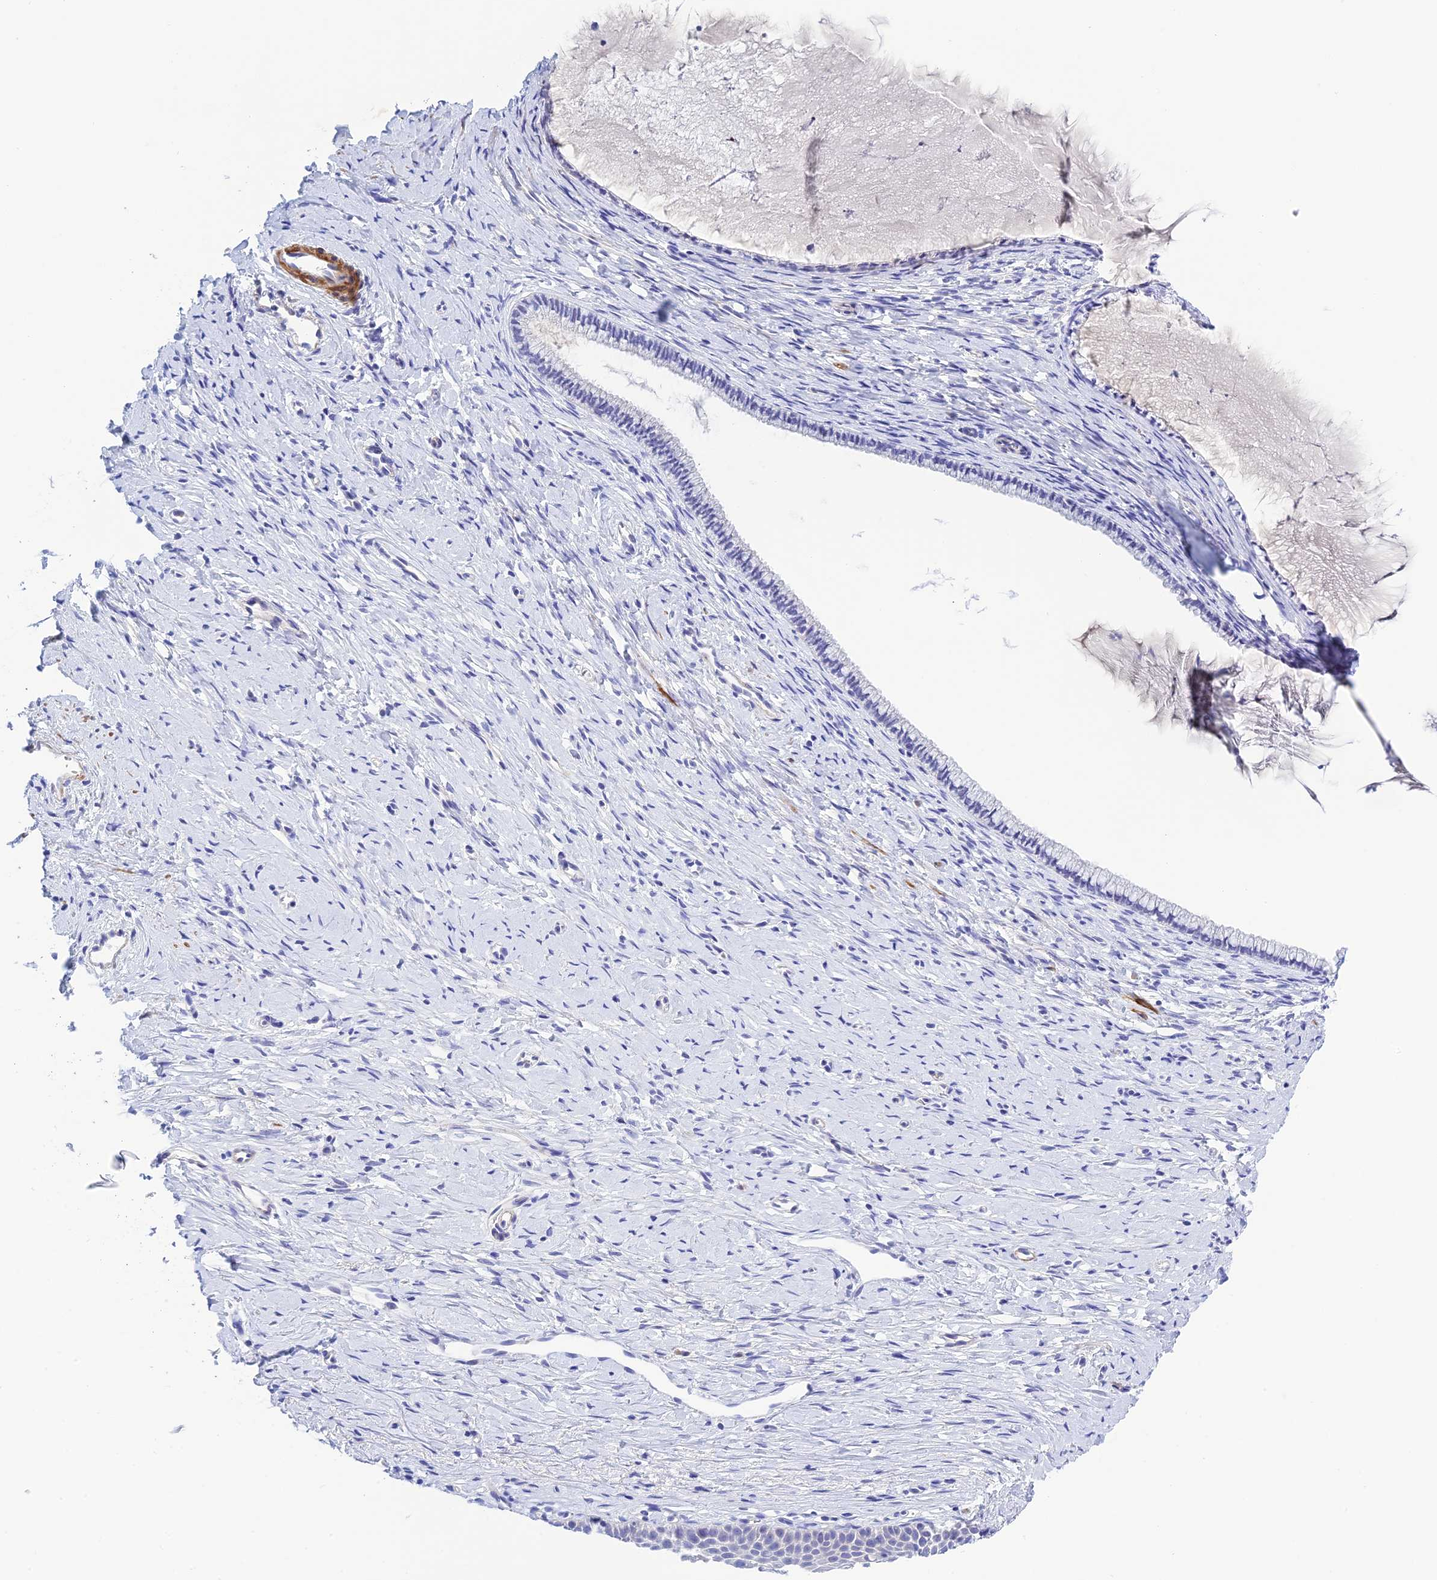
{"staining": {"intensity": "negative", "quantity": "none", "location": "none"}, "tissue": "cervix", "cell_type": "Glandular cells", "image_type": "normal", "snomed": [{"axis": "morphology", "description": "Normal tissue, NOS"}, {"axis": "topography", "description": "Cervix"}], "caption": "Immunohistochemistry image of benign cervix stained for a protein (brown), which reveals no expression in glandular cells. (DAB immunohistochemistry with hematoxylin counter stain).", "gene": "ZDHHC16", "patient": {"sex": "female", "age": 36}}